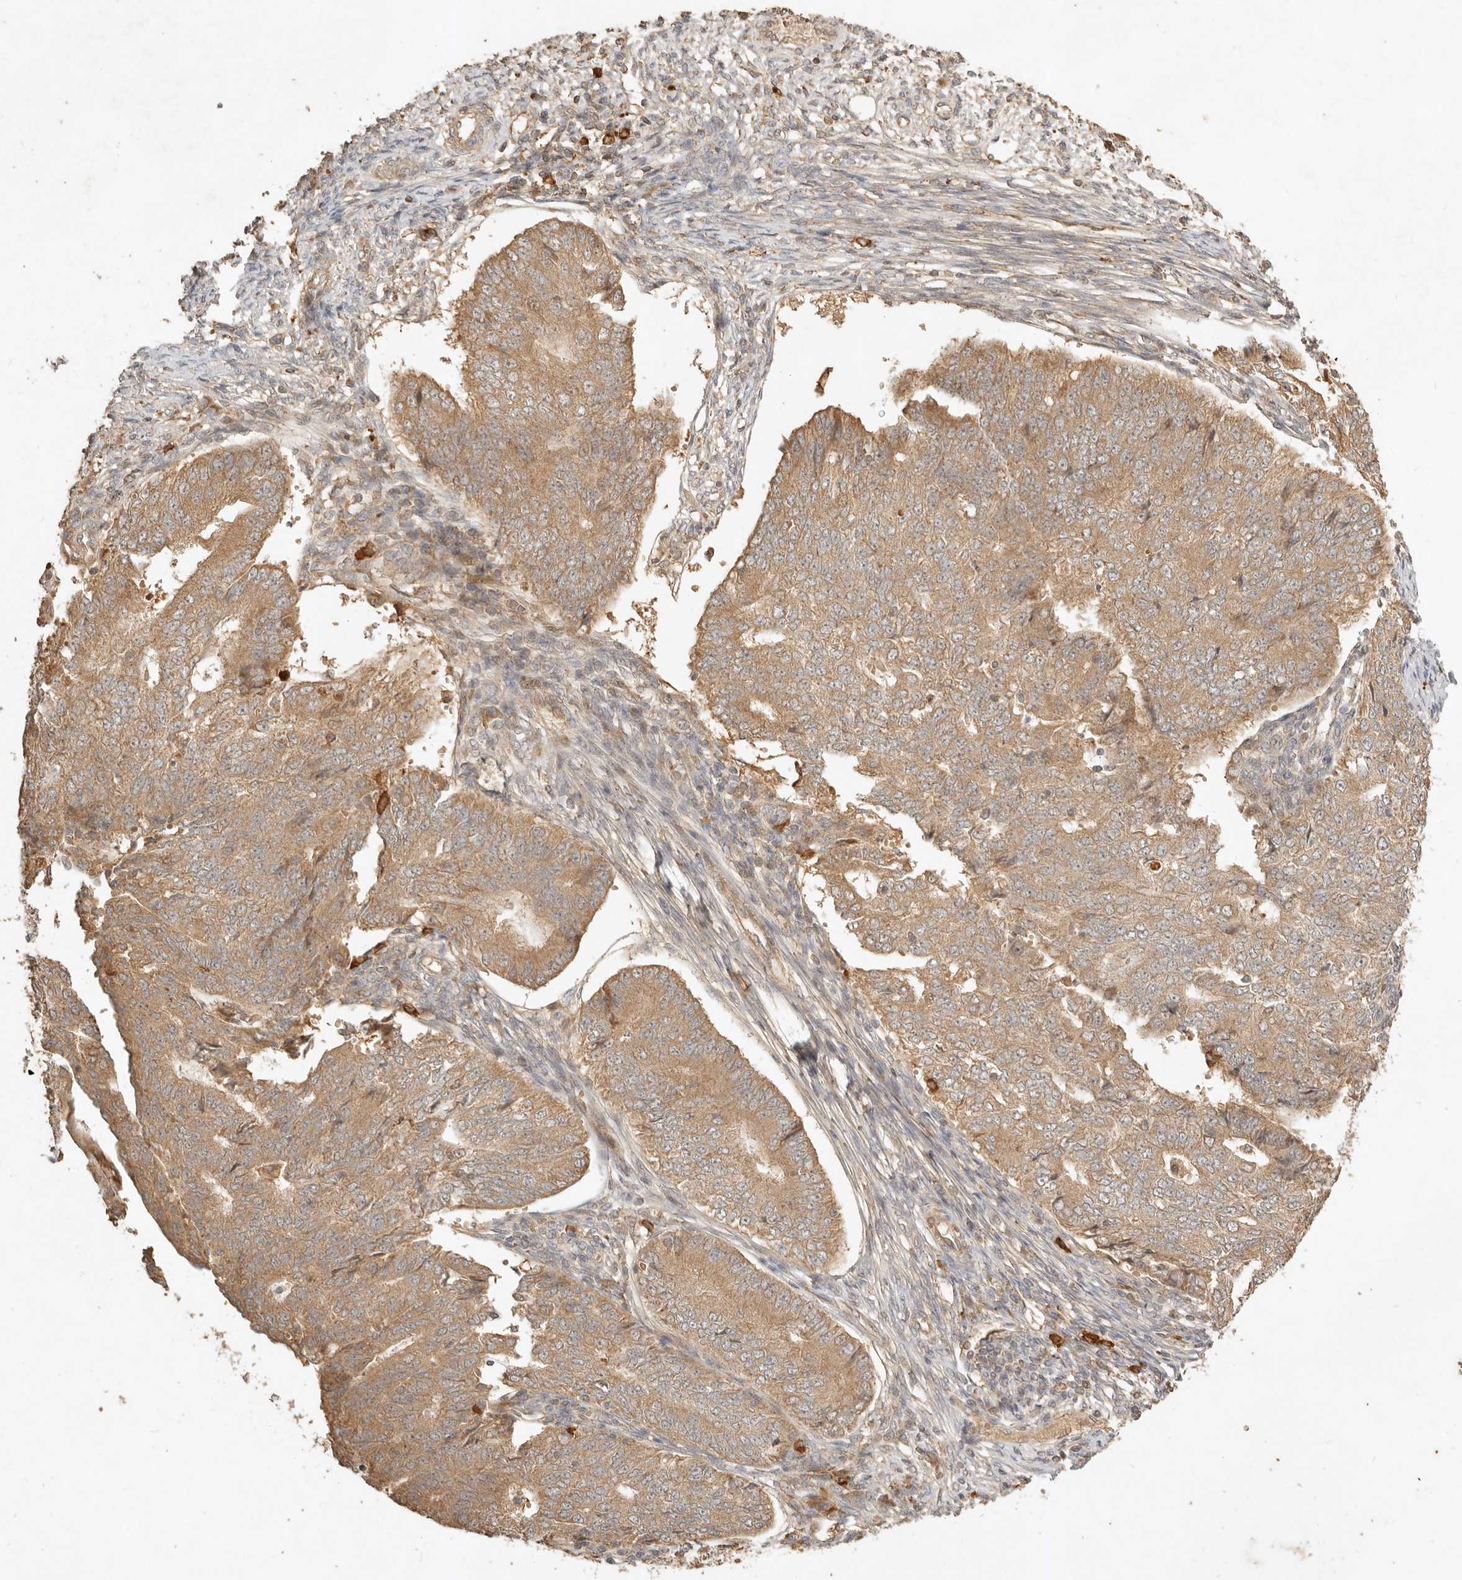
{"staining": {"intensity": "moderate", "quantity": ">75%", "location": "cytoplasmic/membranous"}, "tissue": "endometrial cancer", "cell_type": "Tumor cells", "image_type": "cancer", "snomed": [{"axis": "morphology", "description": "Adenocarcinoma, NOS"}, {"axis": "topography", "description": "Endometrium"}], "caption": "Immunohistochemical staining of human adenocarcinoma (endometrial) shows medium levels of moderate cytoplasmic/membranous protein positivity in about >75% of tumor cells.", "gene": "CLEC4C", "patient": {"sex": "female", "age": 32}}